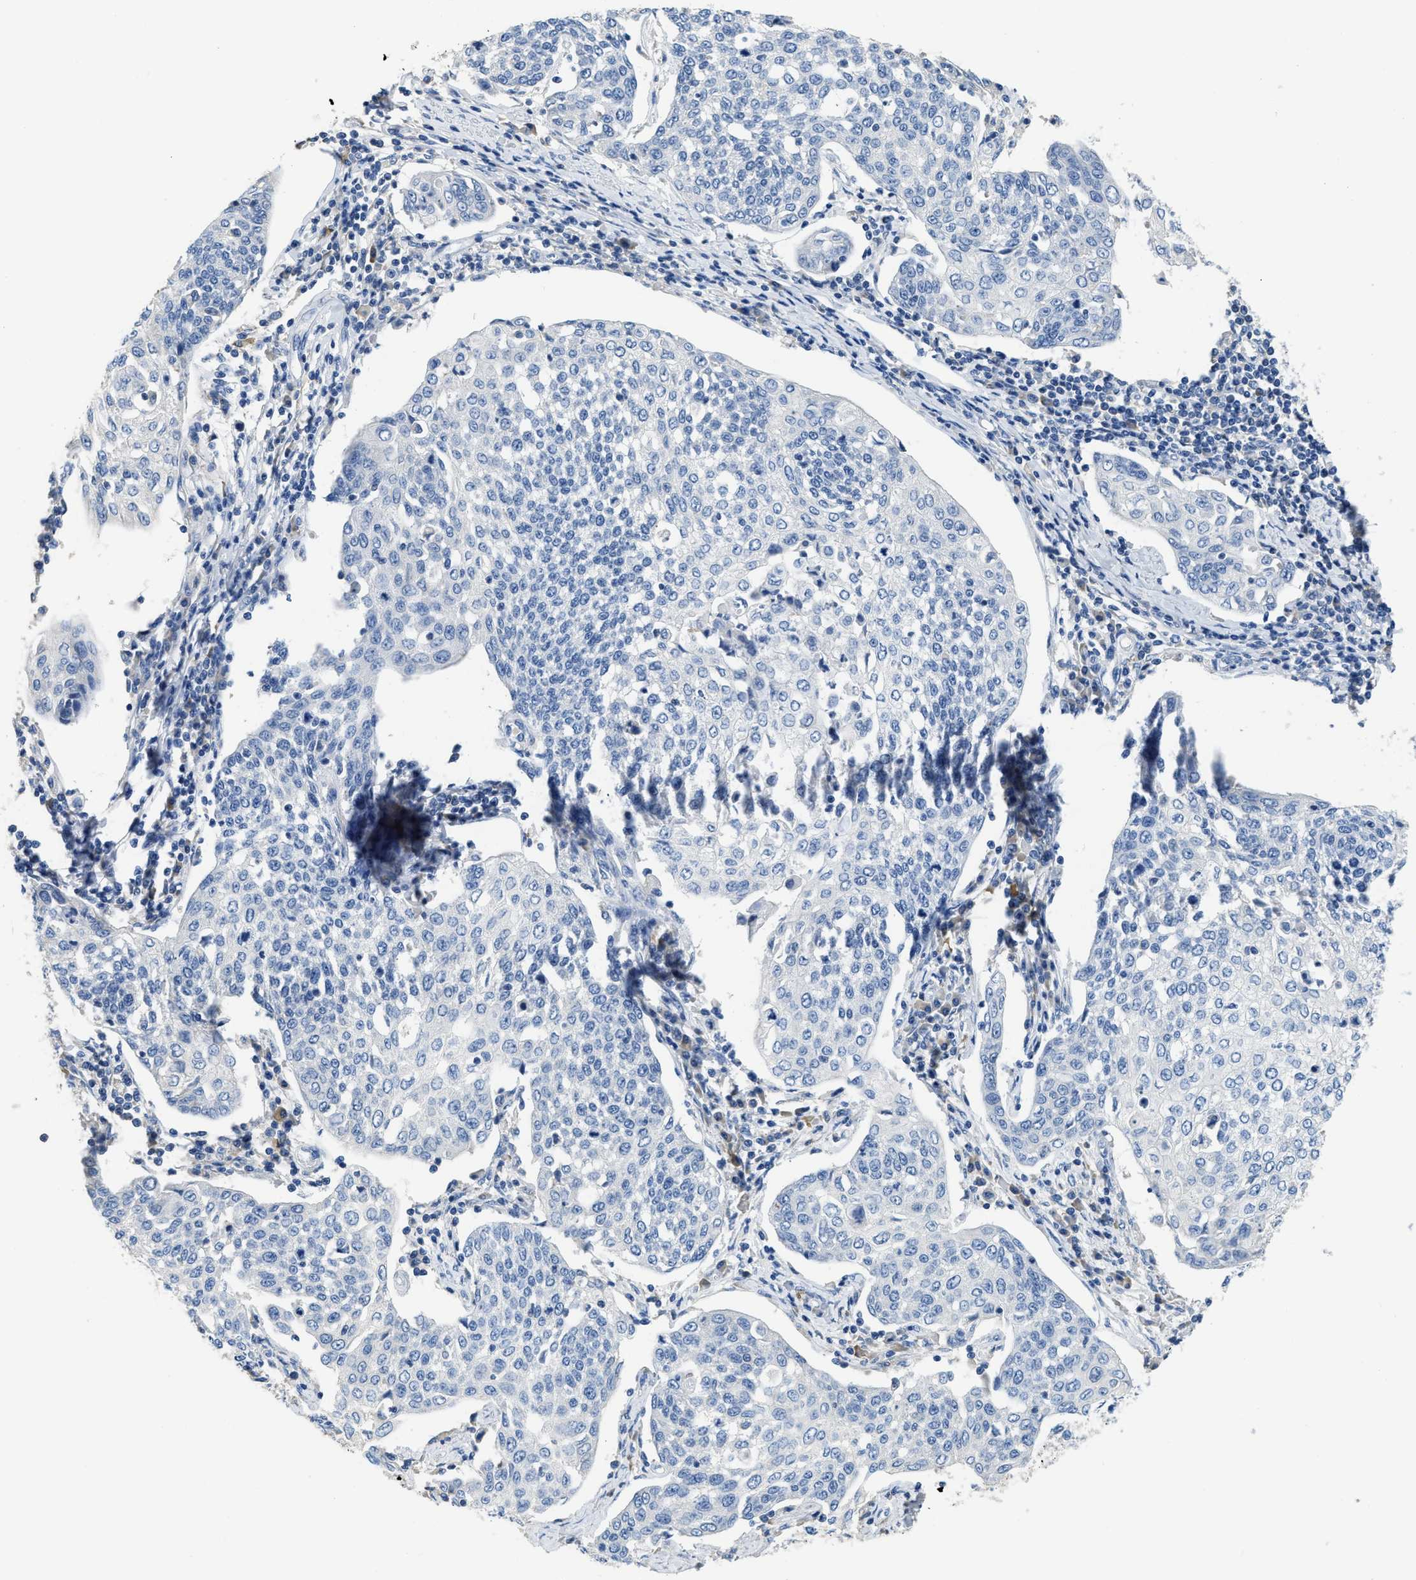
{"staining": {"intensity": "negative", "quantity": "none", "location": "none"}, "tissue": "cervical cancer", "cell_type": "Tumor cells", "image_type": "cancer", "snomed": [{"axis": "morphology", "description": "Squamous cell carcinoma, NOS"}, {"axis": "topography", "description": "Cervix"}], "caption": "Cervical cancer was stained to show a protein in brown. There is no significant expression in tumor cells. (DAB (3,3'-diaminobenzidine) immunohistochemistry (IHC) visualized using brightfield microscopy, high magnification).", "gene": "C1S", "patient": {"sex": "female", "age": 34}}